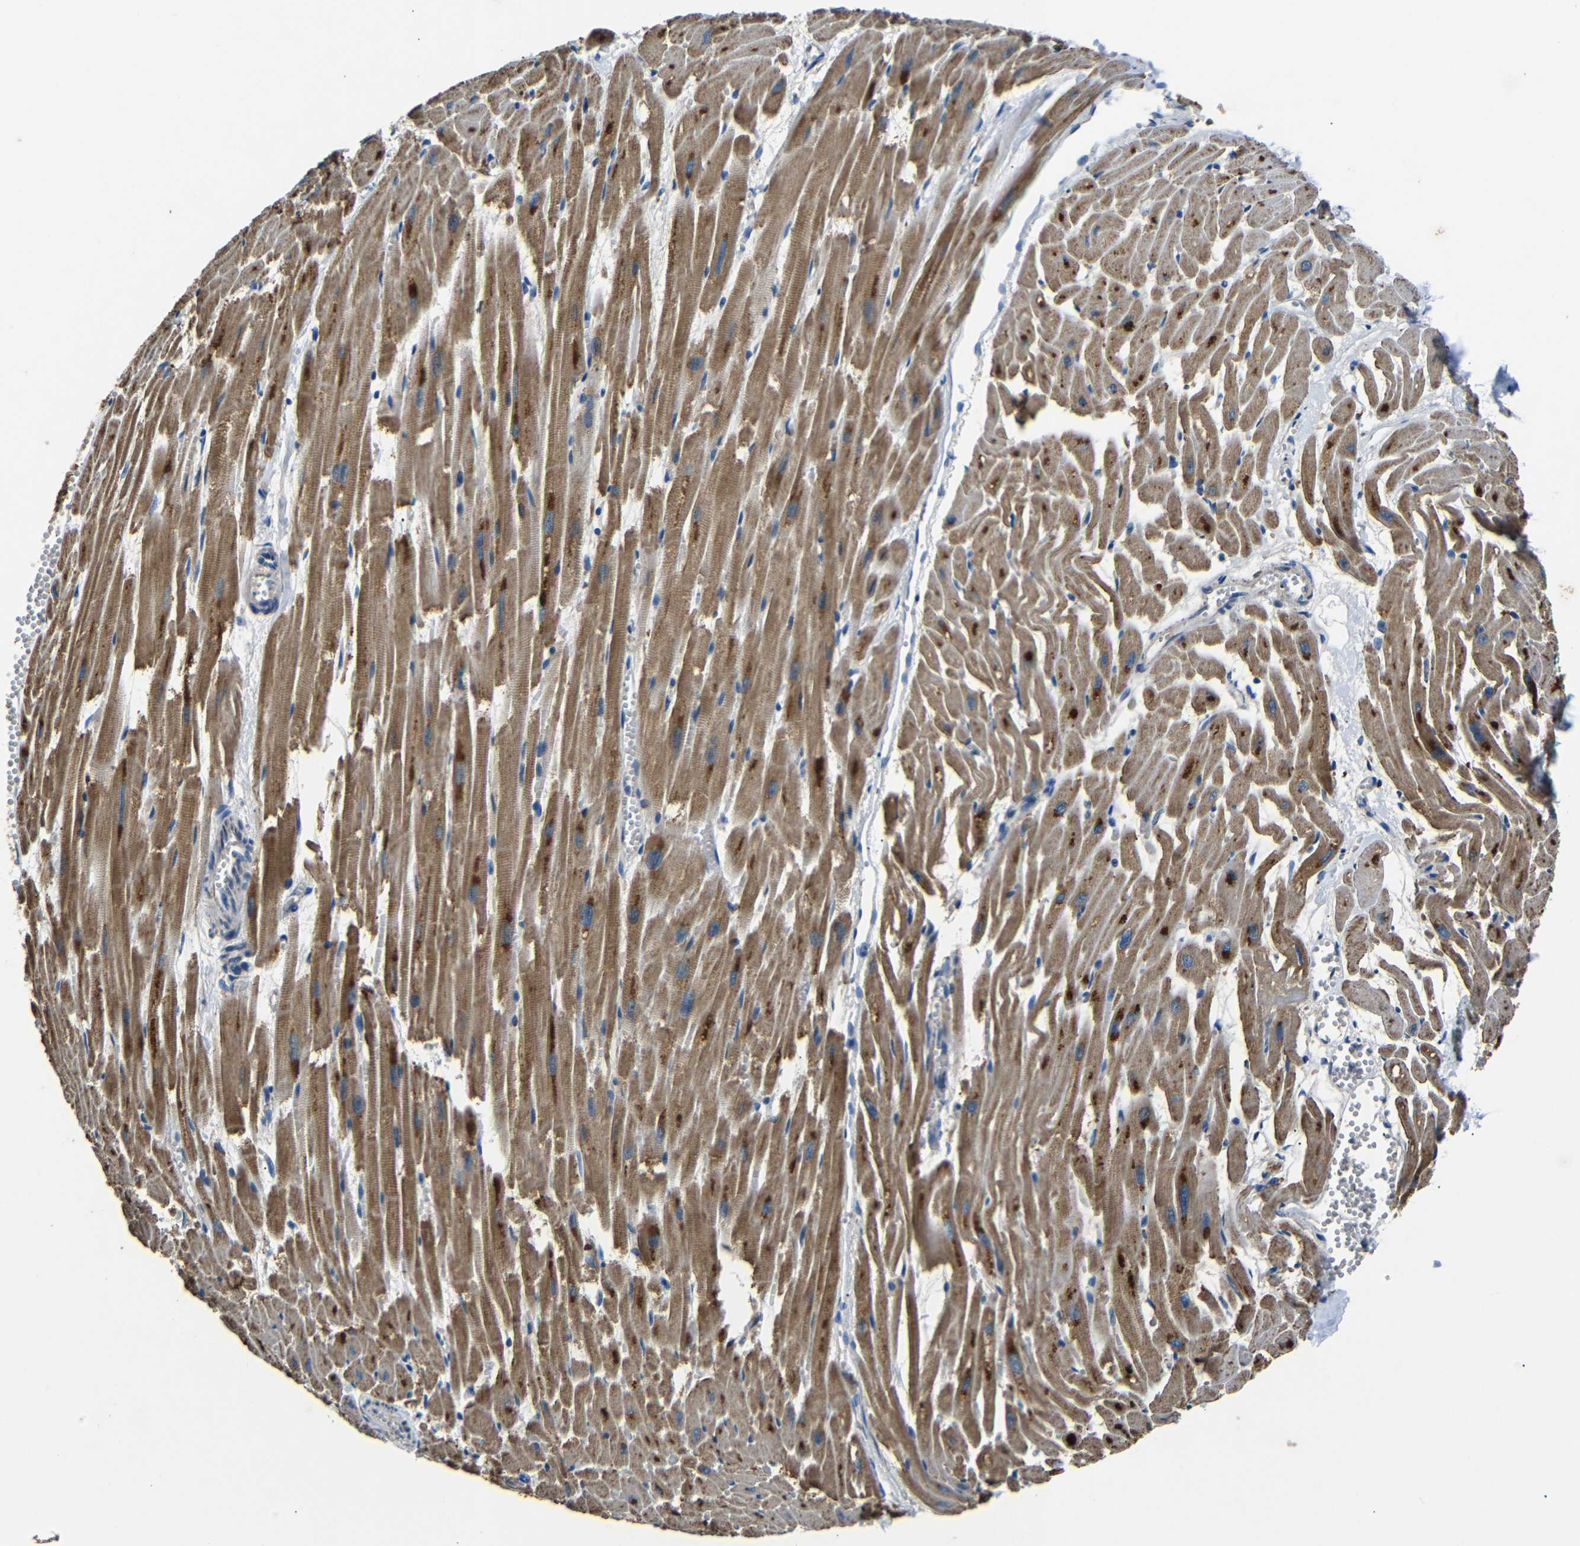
{"staining": {"intensity": "moderate", "quantity": ">75%", "location": "cytoplasmic/membranous"}, "tissue": "heart muscle", "cell_type": "Cardiomyocytes", "image_type": "normal", "snomed": [{"axis": "morphology", "description": "Normal tissue, NOS"}, {"axis": "topography", "description": "Heart"}], "caption": "Brown immunohistochemical staining in benign human heart muscle reveals moderate cytoplasmic/membranous positivity in about >75% of cardiomyocytes.", "gene": "NETO2", "patient": {"sex": "female", "age": 19}}